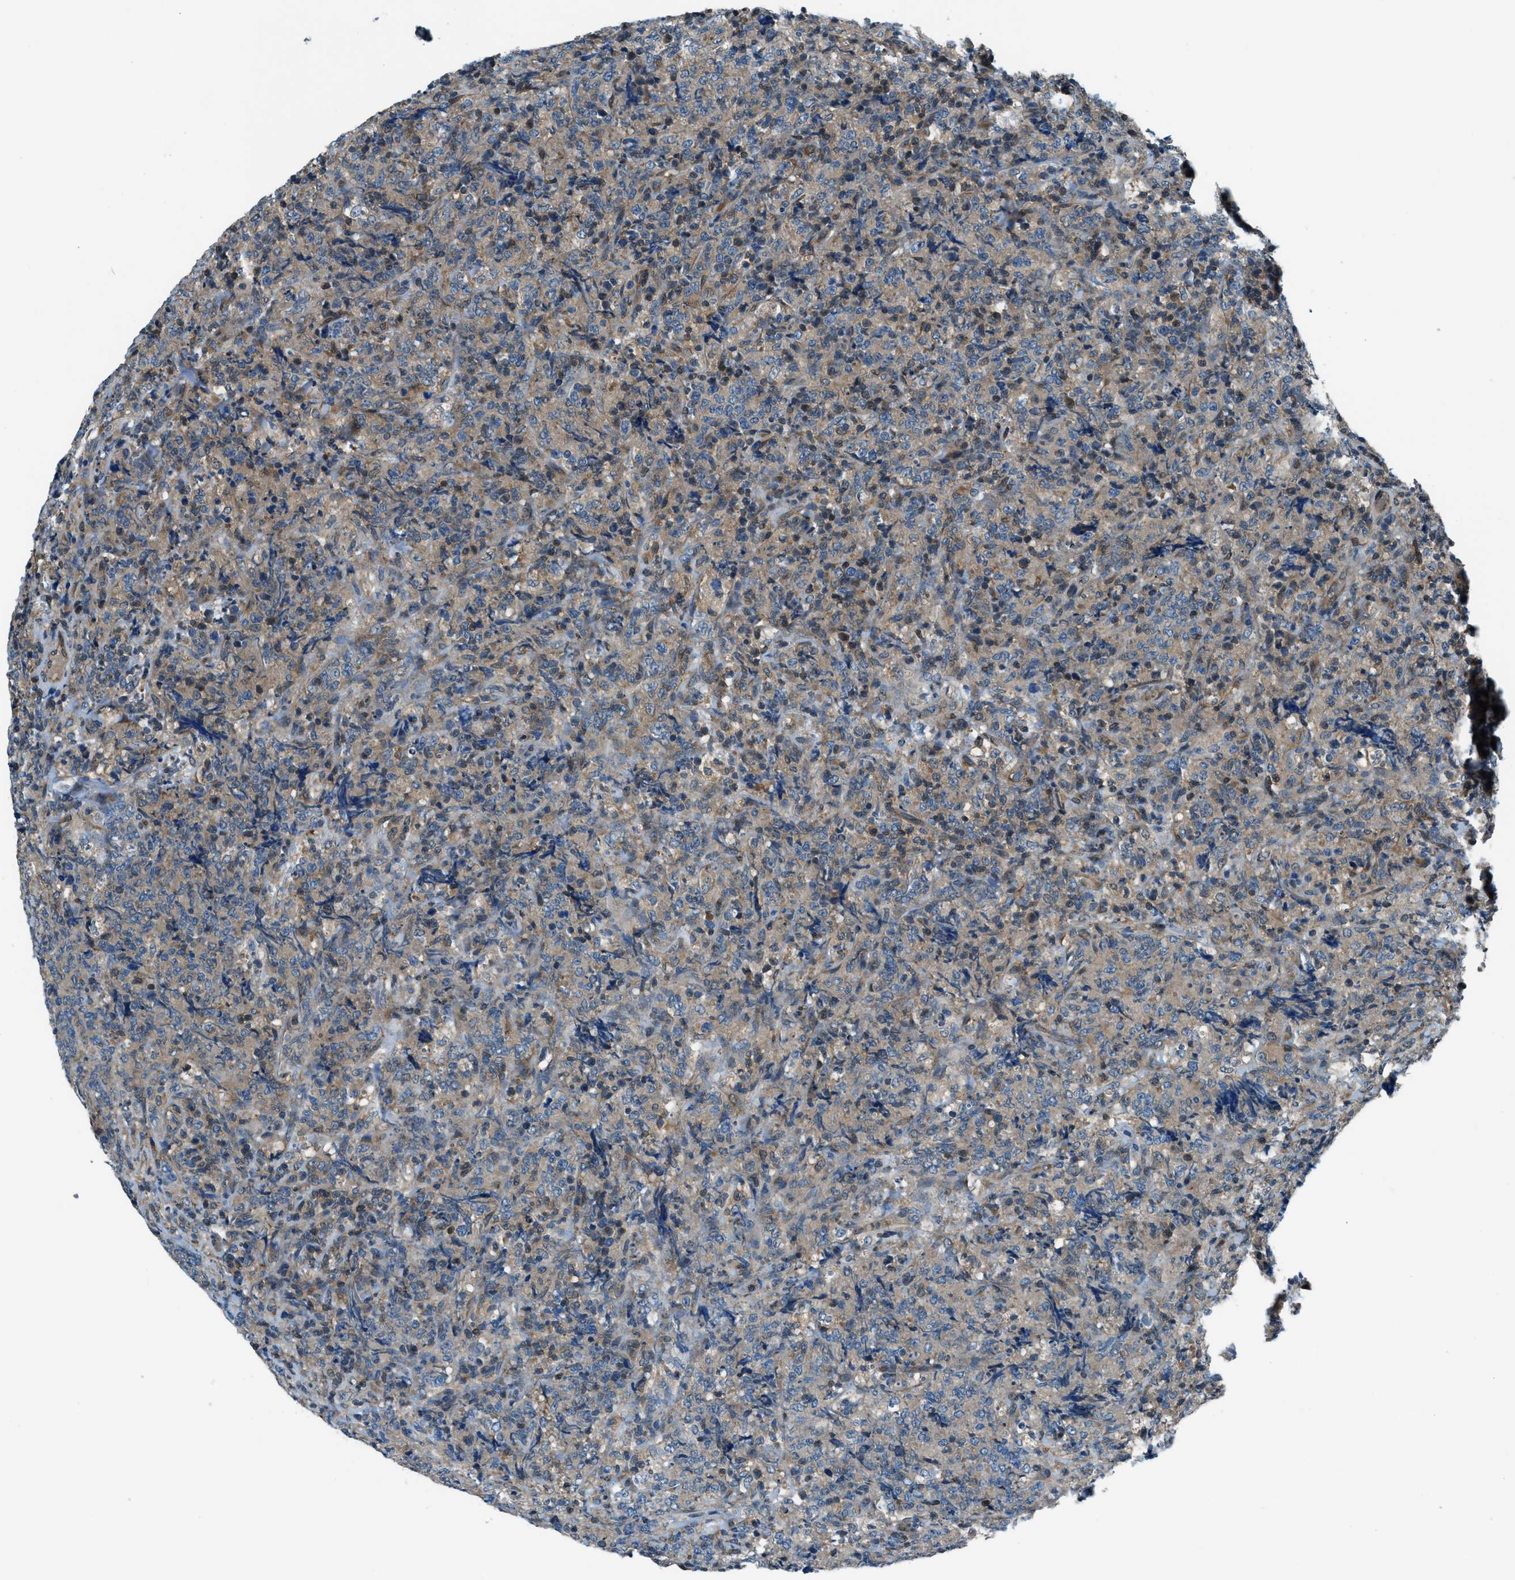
{"staining": {"intensity": "weak", "quantity": ">75%", "location": "cytoplasmic/membranous"}, "tissue": "lymphoma", "cell_type": "Tumor cells", "image_type": "cancer", "snomed": [{"axis": "morphology", "description": "Malignant lymphoma, non-Hodgkin's type, High grade"}, {"axis": "topography", "description": "Tonsil"}], "caption": "High-power microscopy captured an immunohistochemistry photomicrograph of lymphoma, revealing weak cytoplasmic/membranous staining in about >75% of tumor cells.", "gene": "HEBP2", "patient": {"sex": "female", "age": 36}}